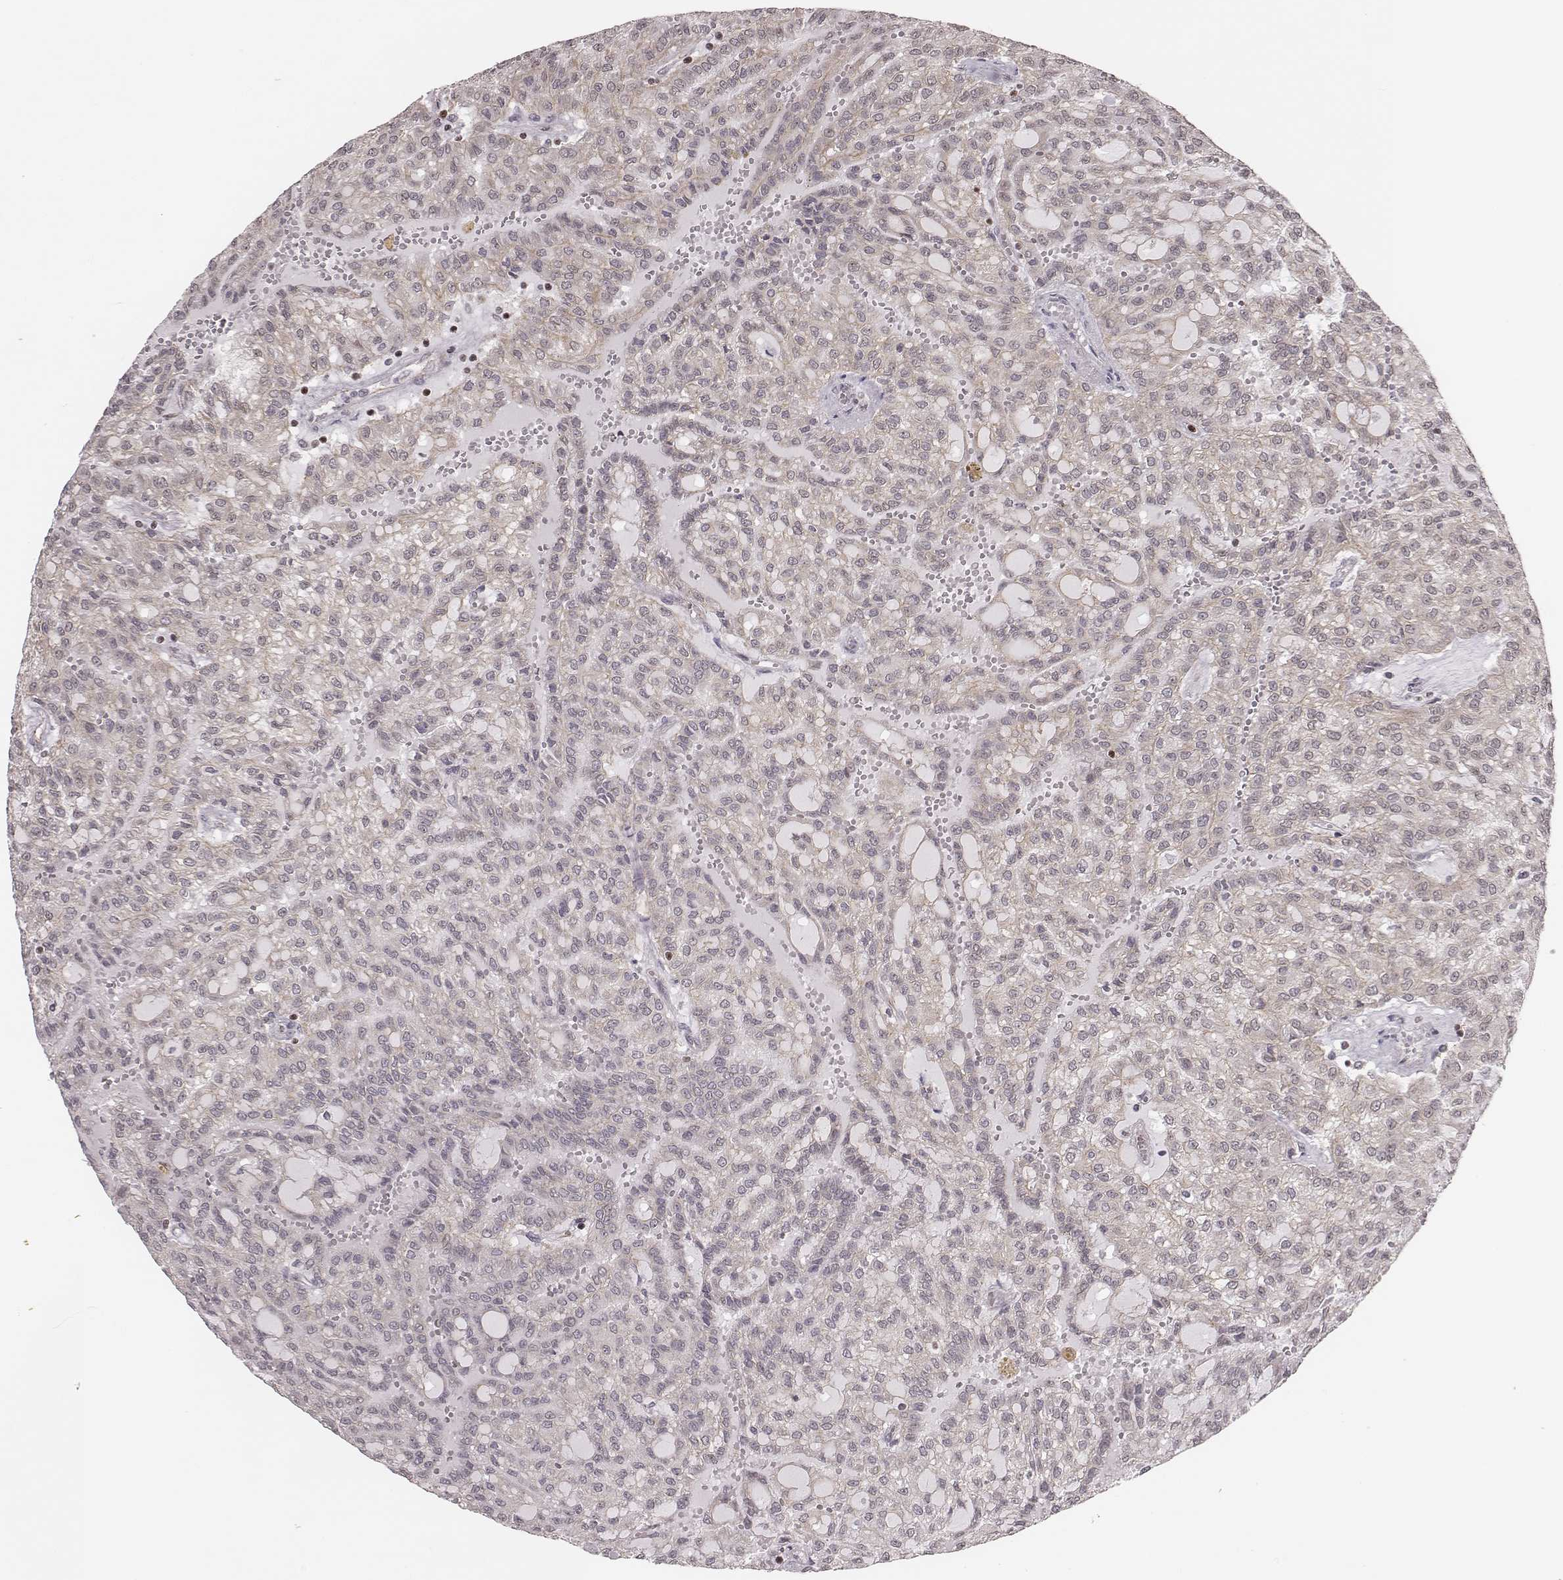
{"staining": {"intensity": "negative", "quantity": "none", "location": "none"}, "tissue": "renal cancer", "cell_type": "Tumor cells", "image_type": "cancer", "snomed": [{"axis": "morphology", "description": "Adenocarcinoma, NOS"}, {"axis": "topography", "description": "Kidney"}], "caption": "Immunohistochemical staining of human renal cancer displays no significant positivity in tumor cells.", "gene": "WDR59", "patient": {"sex": "male", "age": 63}}